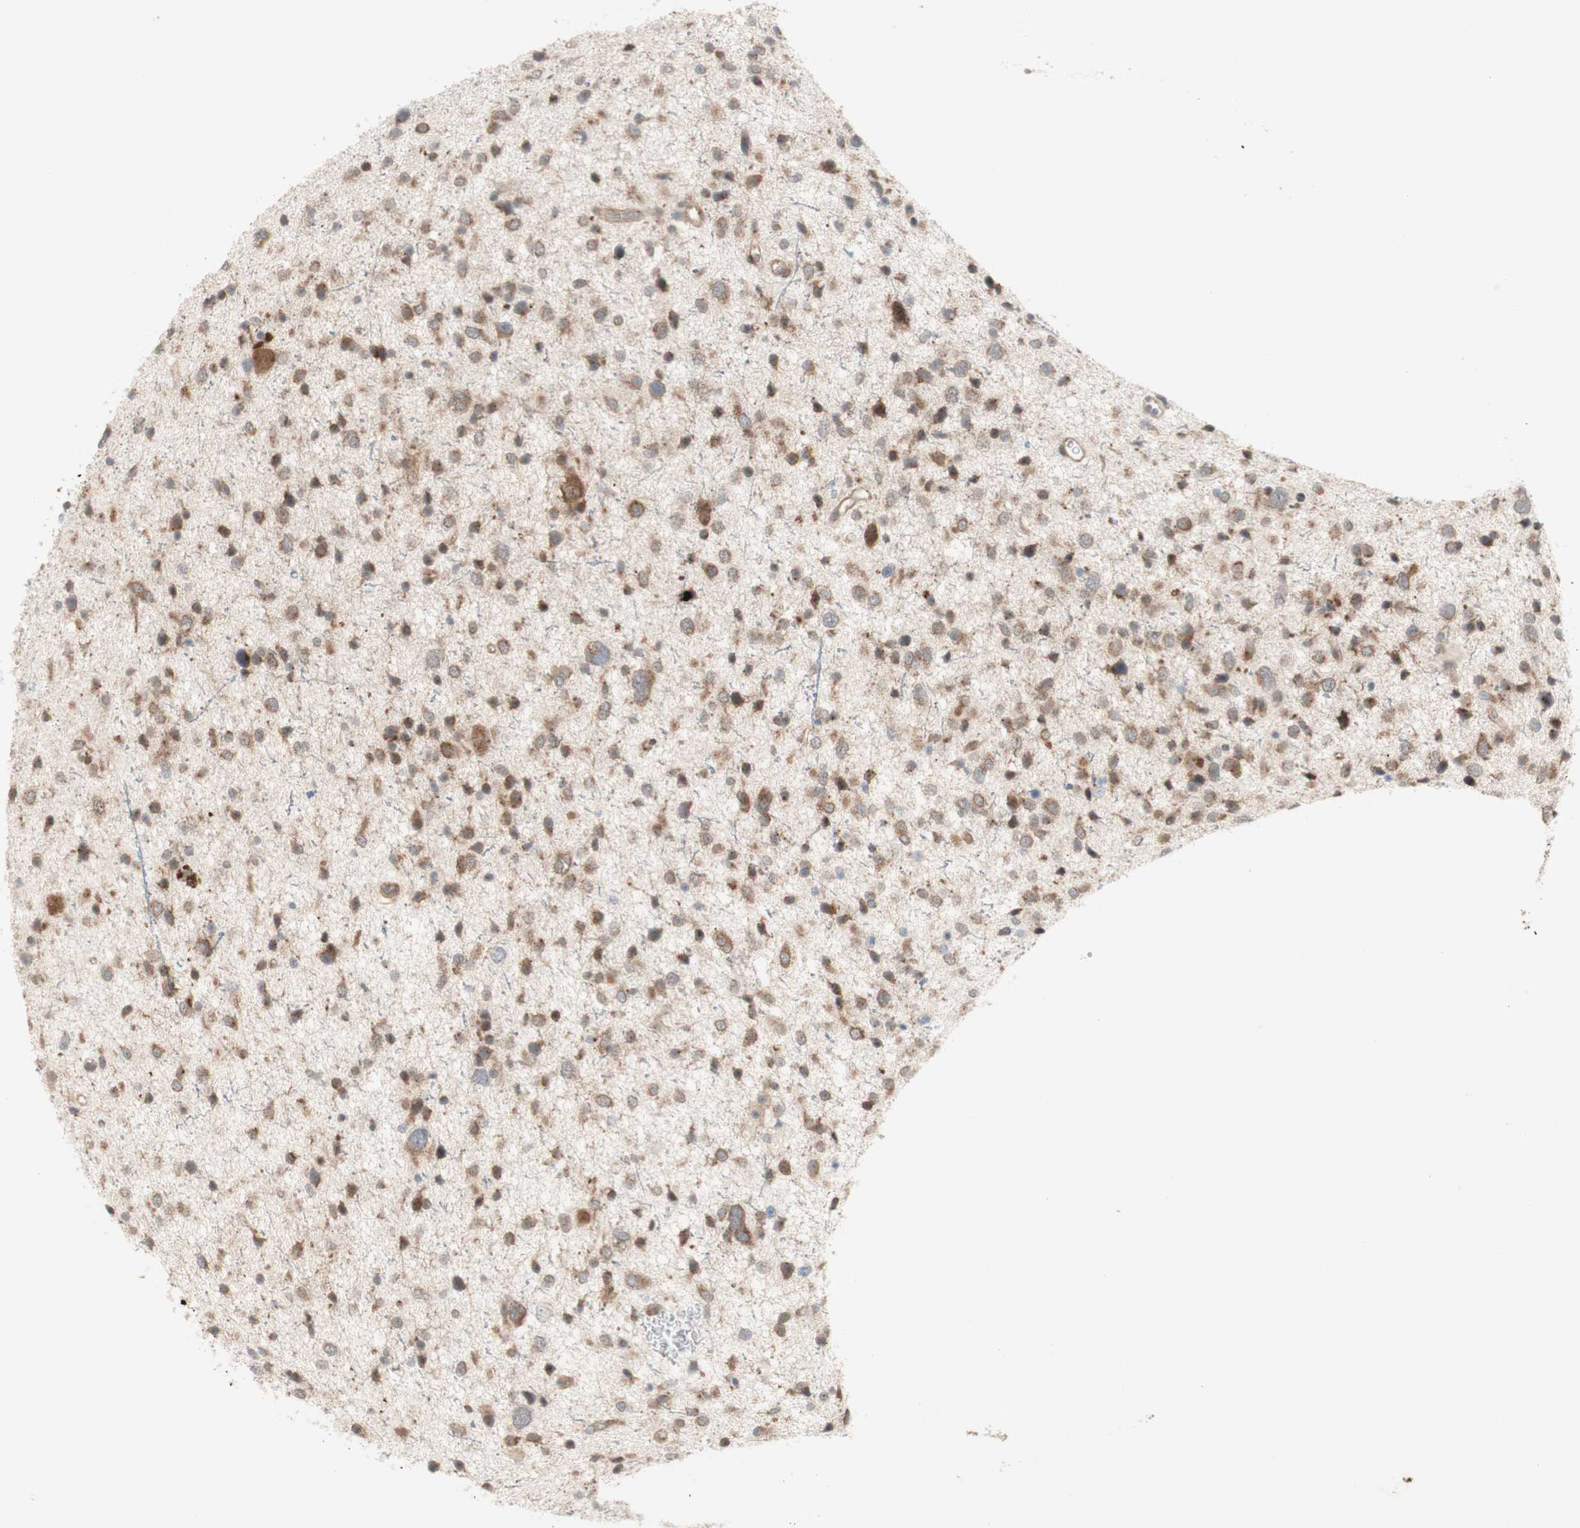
{"staining": {"intensity": "moderate", "quantity": ">75%", "location": "cytoplasmic/membranous"}, "tissue": "glioma", "cell_type": "Tumor cells", "image_type": "cancer", "snomed": [{"axis": "morphology", "description": "Glioma, malignant, Low grade"}, {"axis": "topography", "description": "Brain"}], "caption": "There is medium levels of moderate cytoplasmic/membranous positivity in tumor cells of glioma, as demonstrated by immunohistochemical staining (brown color).", "gene": "CYLD", "patient": {"sex": "female", "age": 37}}